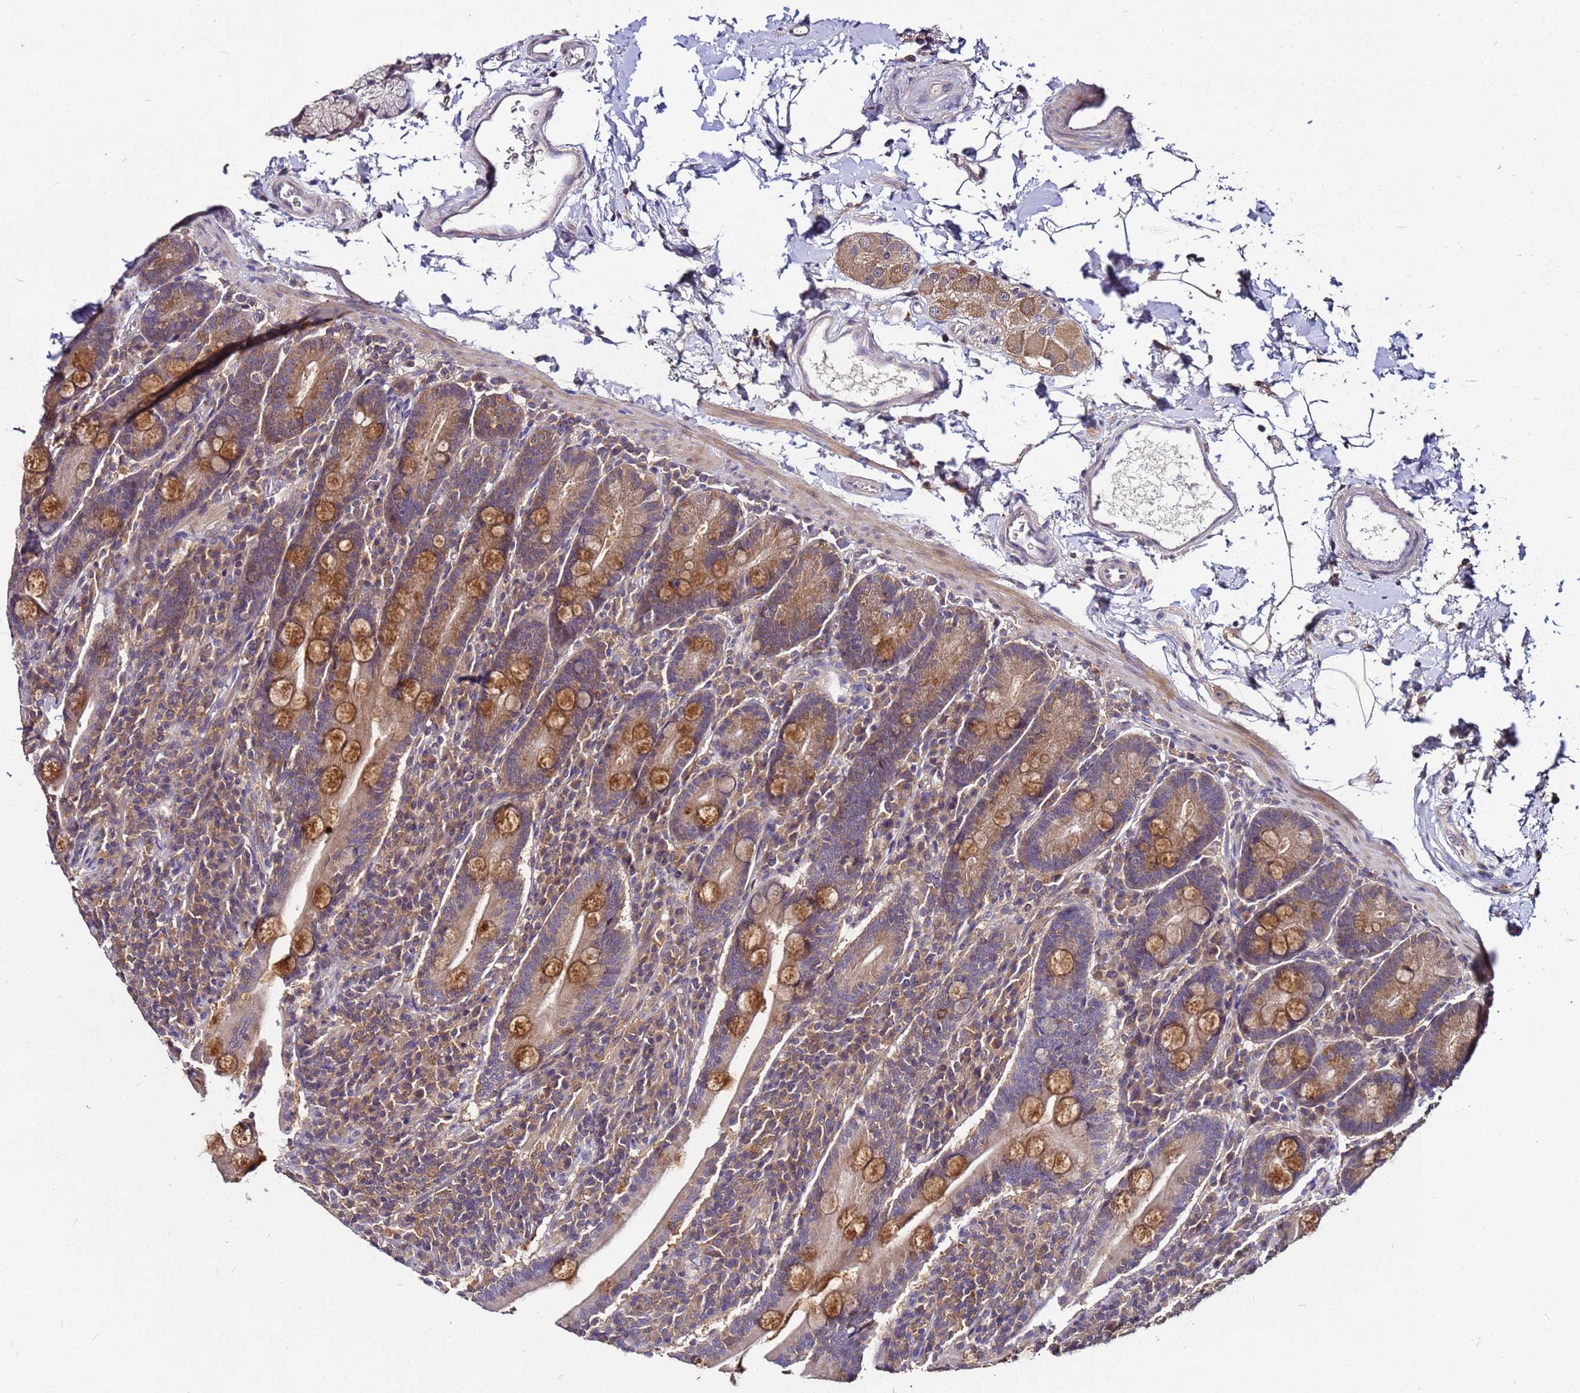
{"staining": {"intensity": "moderate", "quantity": ">75%", "location": "cytoplasmic/membranous"}, "tissue": "duodenum", "cell_type": "Glandular cells", "image_type": "normal", "snomed": [{"axis": "morphology", "description": "Normal tissue, NOS"}, {"axis": "topography", "description": "Duodenum"}], "caption": "Immunohistochemistry histopathology image of unremarkable duodenum: duodenum stained using IHC exhibits medium levels of moderate protein expression localized specifically in the cytoplasmic/membranous of glandular cells, appearing as a cytoplasmic/membranous brown color.", "gene": "GSPT2", "patient": {"sex": "male", "age": 35}}